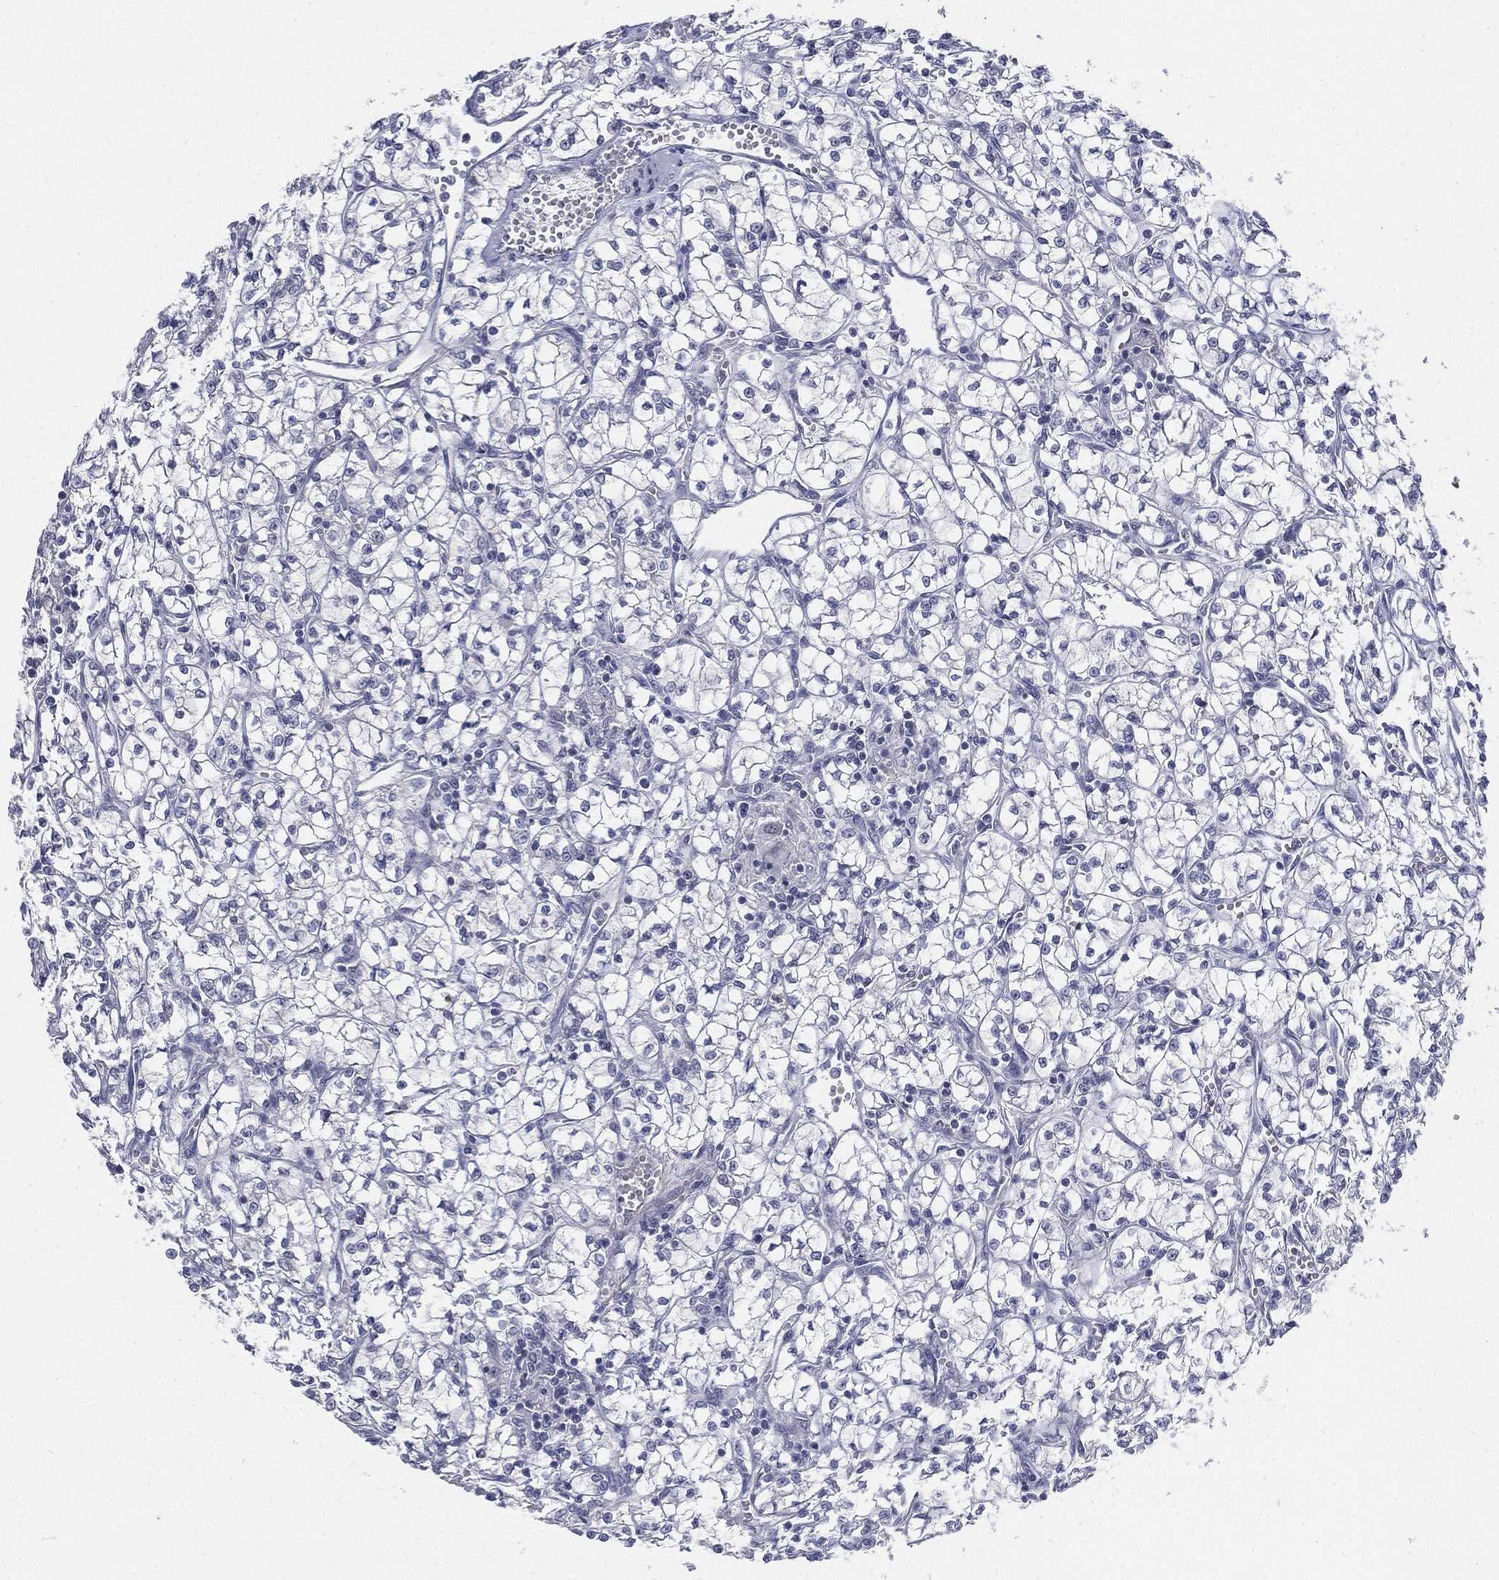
{"staining": {"intensity": "negative", "quantity": "none", "location": "none"}, "tissue": "renal cancer", "cell_type": "Tumor cells", "image_type": "cancer", "snomed": [{"axis": "morphology", "description": "Adenocarcinoma, NOS"}, {"axis": "topography", "description": "Kidney"}], "caption": "Immunohistochemistry (IHC) micrograph of neoplastic tissue: renal cancer stained with DAB (3,3'-diaminobenzidine) exhibits no significant protein staining in tumor cells.", "gene": "CGB1", "patient": {"sex": "female", "age": 64}}